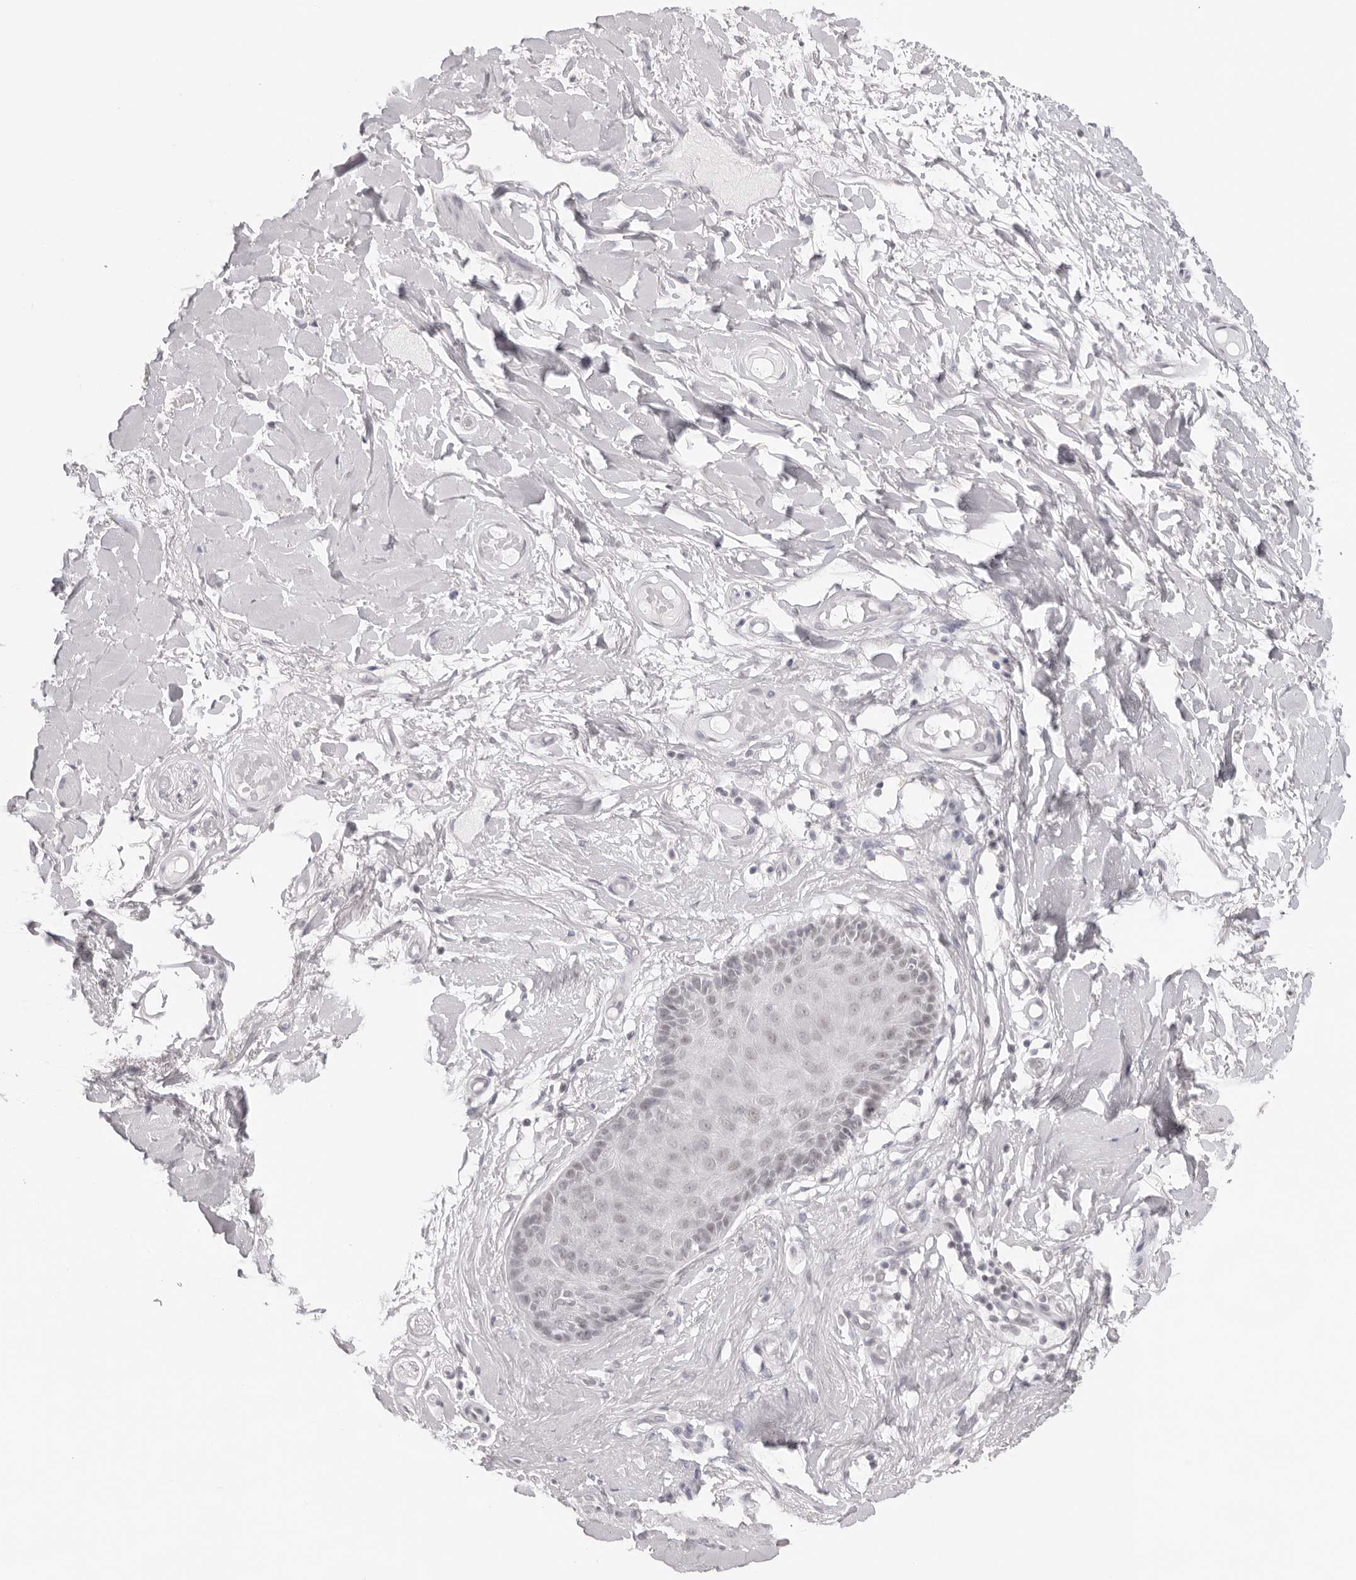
{"staining": {"intensity": "moderate", "quantity": "<25%", "location": "cytoplasmic/membranous"}, "tissue": "skin", "cell_type": "Epidermal cells", "image_type": "normal", "snomed": [{"axis": "morphology", "description": "Normal tissue, NOS"}, {"axis": "topography", "description": "Vulva"}], "caption": "Immunohistochemical staining of normal skin reveals moderate cytoplasmic/membranous protein positivity in approximately <25% of epidermal cells.", "gene": "KLK12", "patient": {"sex": "female", "age": 73}}